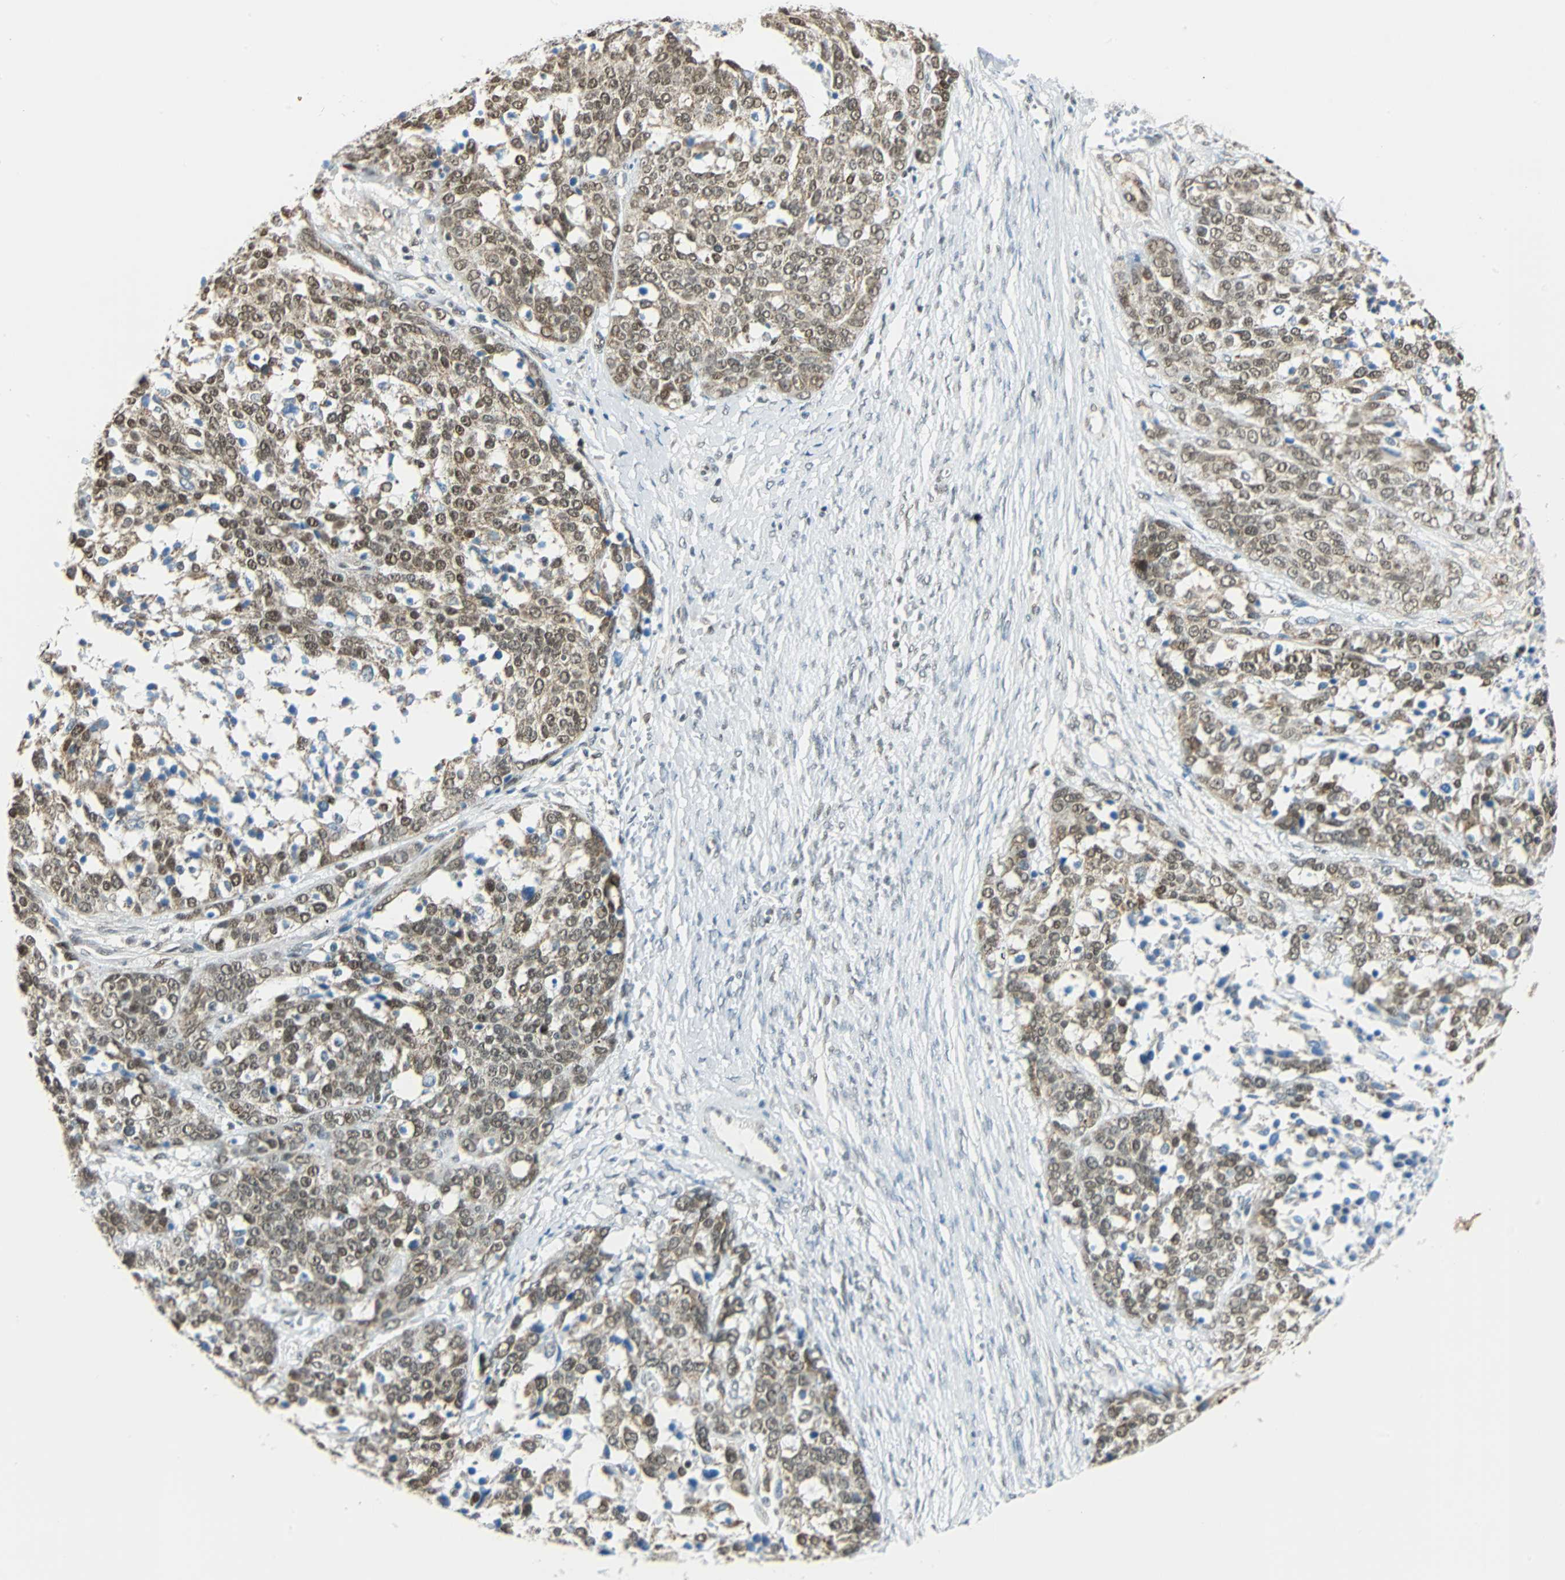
{"staining": {"intensity": "moderate", "quantity": ">75%", "location": "nuclear"}, "tissue": "ovarian cancer", "cell_type": "Tumor cells", "image_type": "cancer", "snomed": [{"axis": "morphology", "description": "Cystadenocarcinoma, serous, NOS"}, {"axis": "topography", "description": "Ovary"}], "caption": "Immunohistochemical staining of human serous cystadenocarcinoma (ovarian) displays moderate nuclear protein positivity in about >75% of tumor cells.", "gene": "NELFE", "patient": {"sex": "female", "age": 44}}